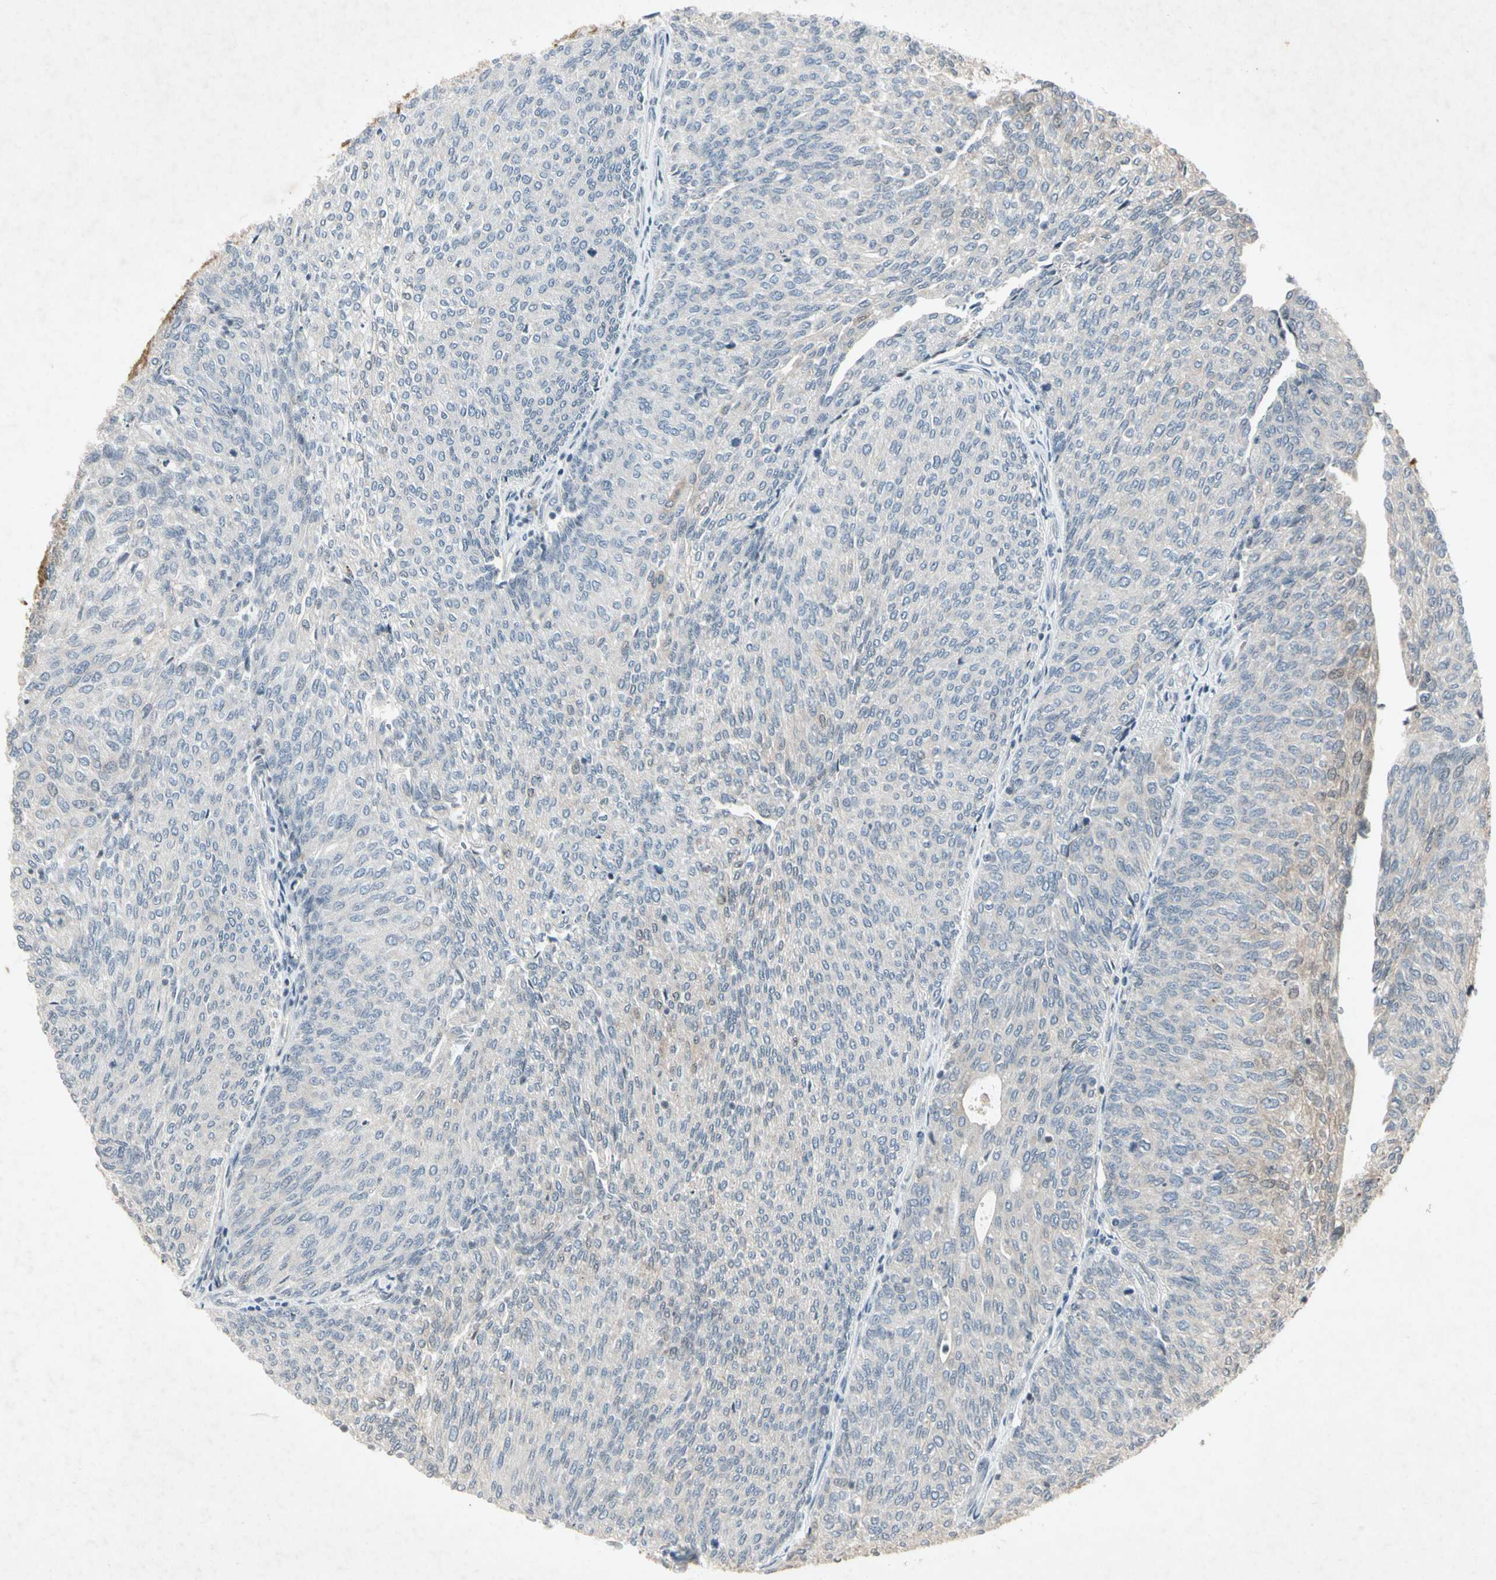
{"staining": {"intensity": "negative", "quantity": "none", "location": "none"}, "tissue": "urothelial cancer", "cell_type": "Tumor cells", "image_type": "cancer", "snomed": [{"axis": "morphology", "description": "Urothelial carcinoma, Low grade"}, {"axis": "topography", "description": "Urinary bladder"}], "caption": "Immunohistochemistry (IHC) histopathology image of low-grade urothelial carcinoma stained for a protein (brown), which demonstrates no positivity in tumor cells. (DAB immunohistochemistry (IHC), high magnification).", "gene": "TEK", "patient": {"sex": "female", "age": 79}}